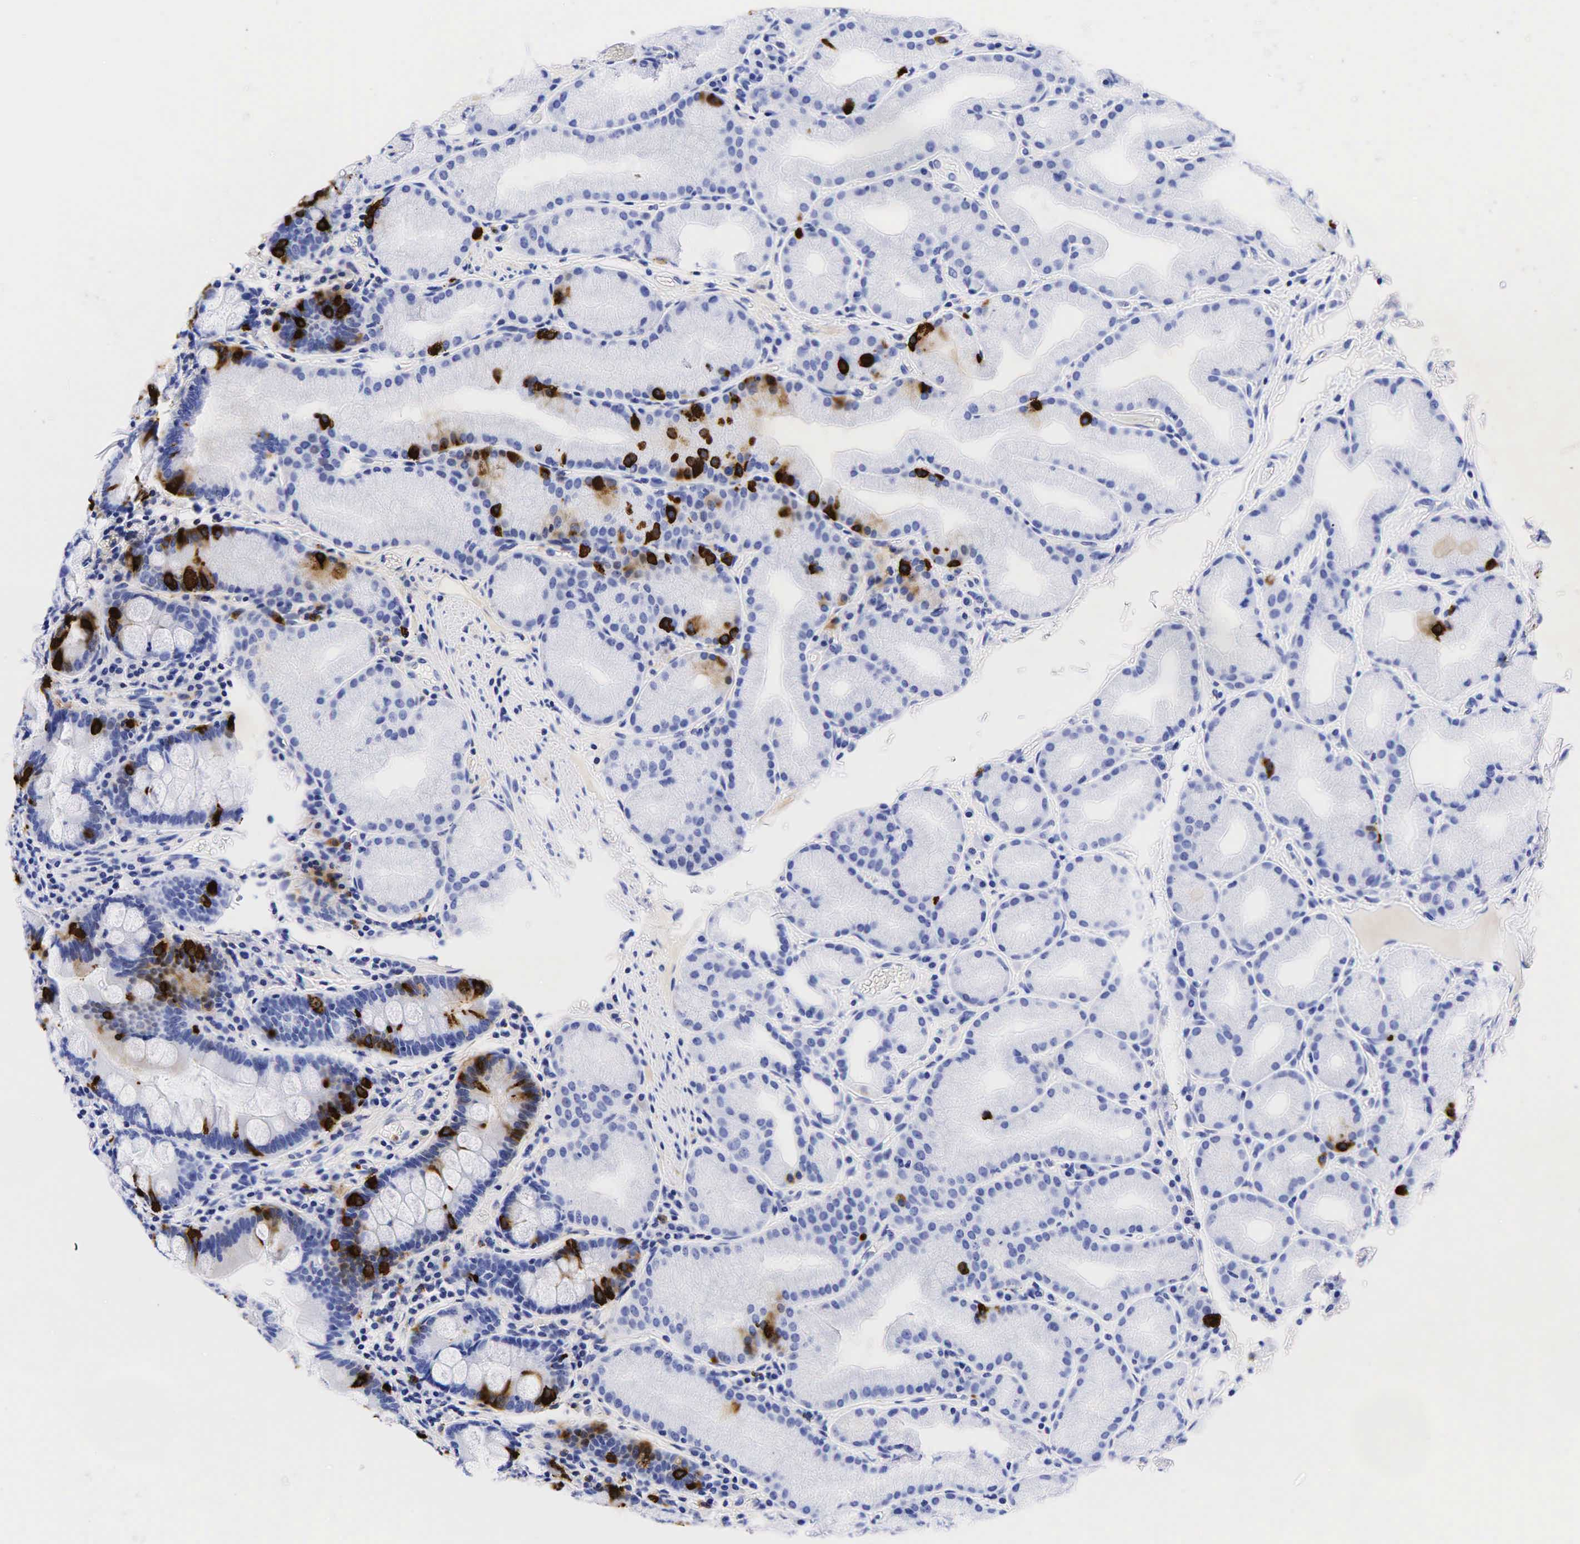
{"staining": {"intensity": "strong", "quantity": "<25%", "location": "cytoplasmic/membranous"}, "tissue": "duodenum", "cell_type": "Glandular cells", "image_type": "normal", "snomed": [{"axis": "morphology", "description": "Normal tissue, NOS"}, {"axis": "topography", "description": "Duodenum"}], "caption": "Brown immunohistochemical staining in benign duodenum demonstrates strong cytoplasmic/membranous positivity in approximately <25% of glandular cells. The staining is performed using DAB brown chromogen to label protein expression. The nuclei are counter-stained blue using hematoxylin.", "gene": "CHGA", "patient": {"sex": "female", "age": 43}}